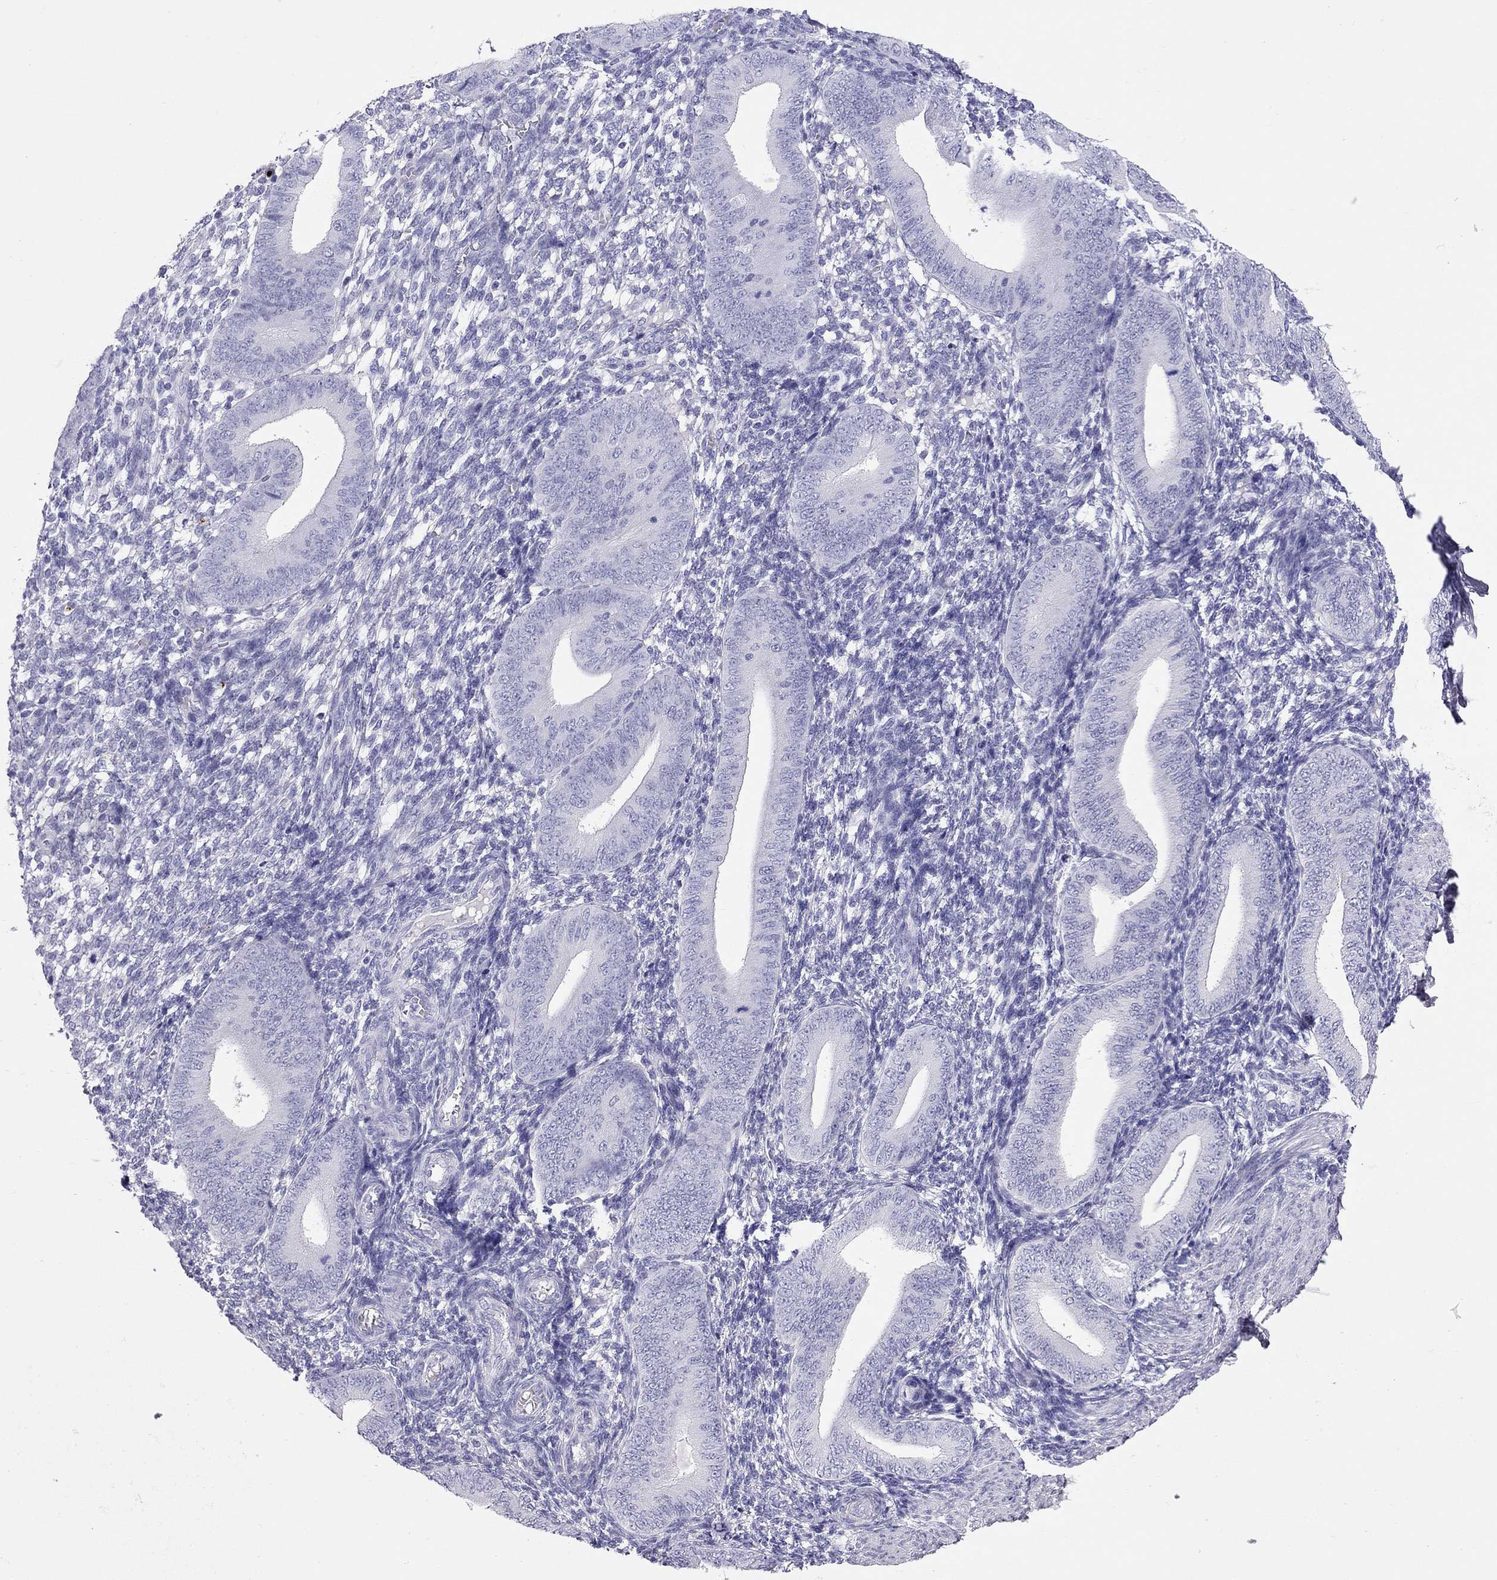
{"staining": {"intensity": "negative", "quantity": "none", "location": "none"}, "tissue": "endometrium", "cell_type": "Cells in endometrial stroma", "image_type": "normal", "snomed": [{"axis": "morphology", "description": "Normal tissue, NOS"}, {"axis": "topography", "description": "Endometrium"}], "caption": "High power microscopy histopathology image of an immunohistochemistry micrograph of unremarkable endometrium, revealing no significant positivity in cells in endometrial stroma.", "gene": "PSMB11", "patient": {"sex": "female", "age": 39}}